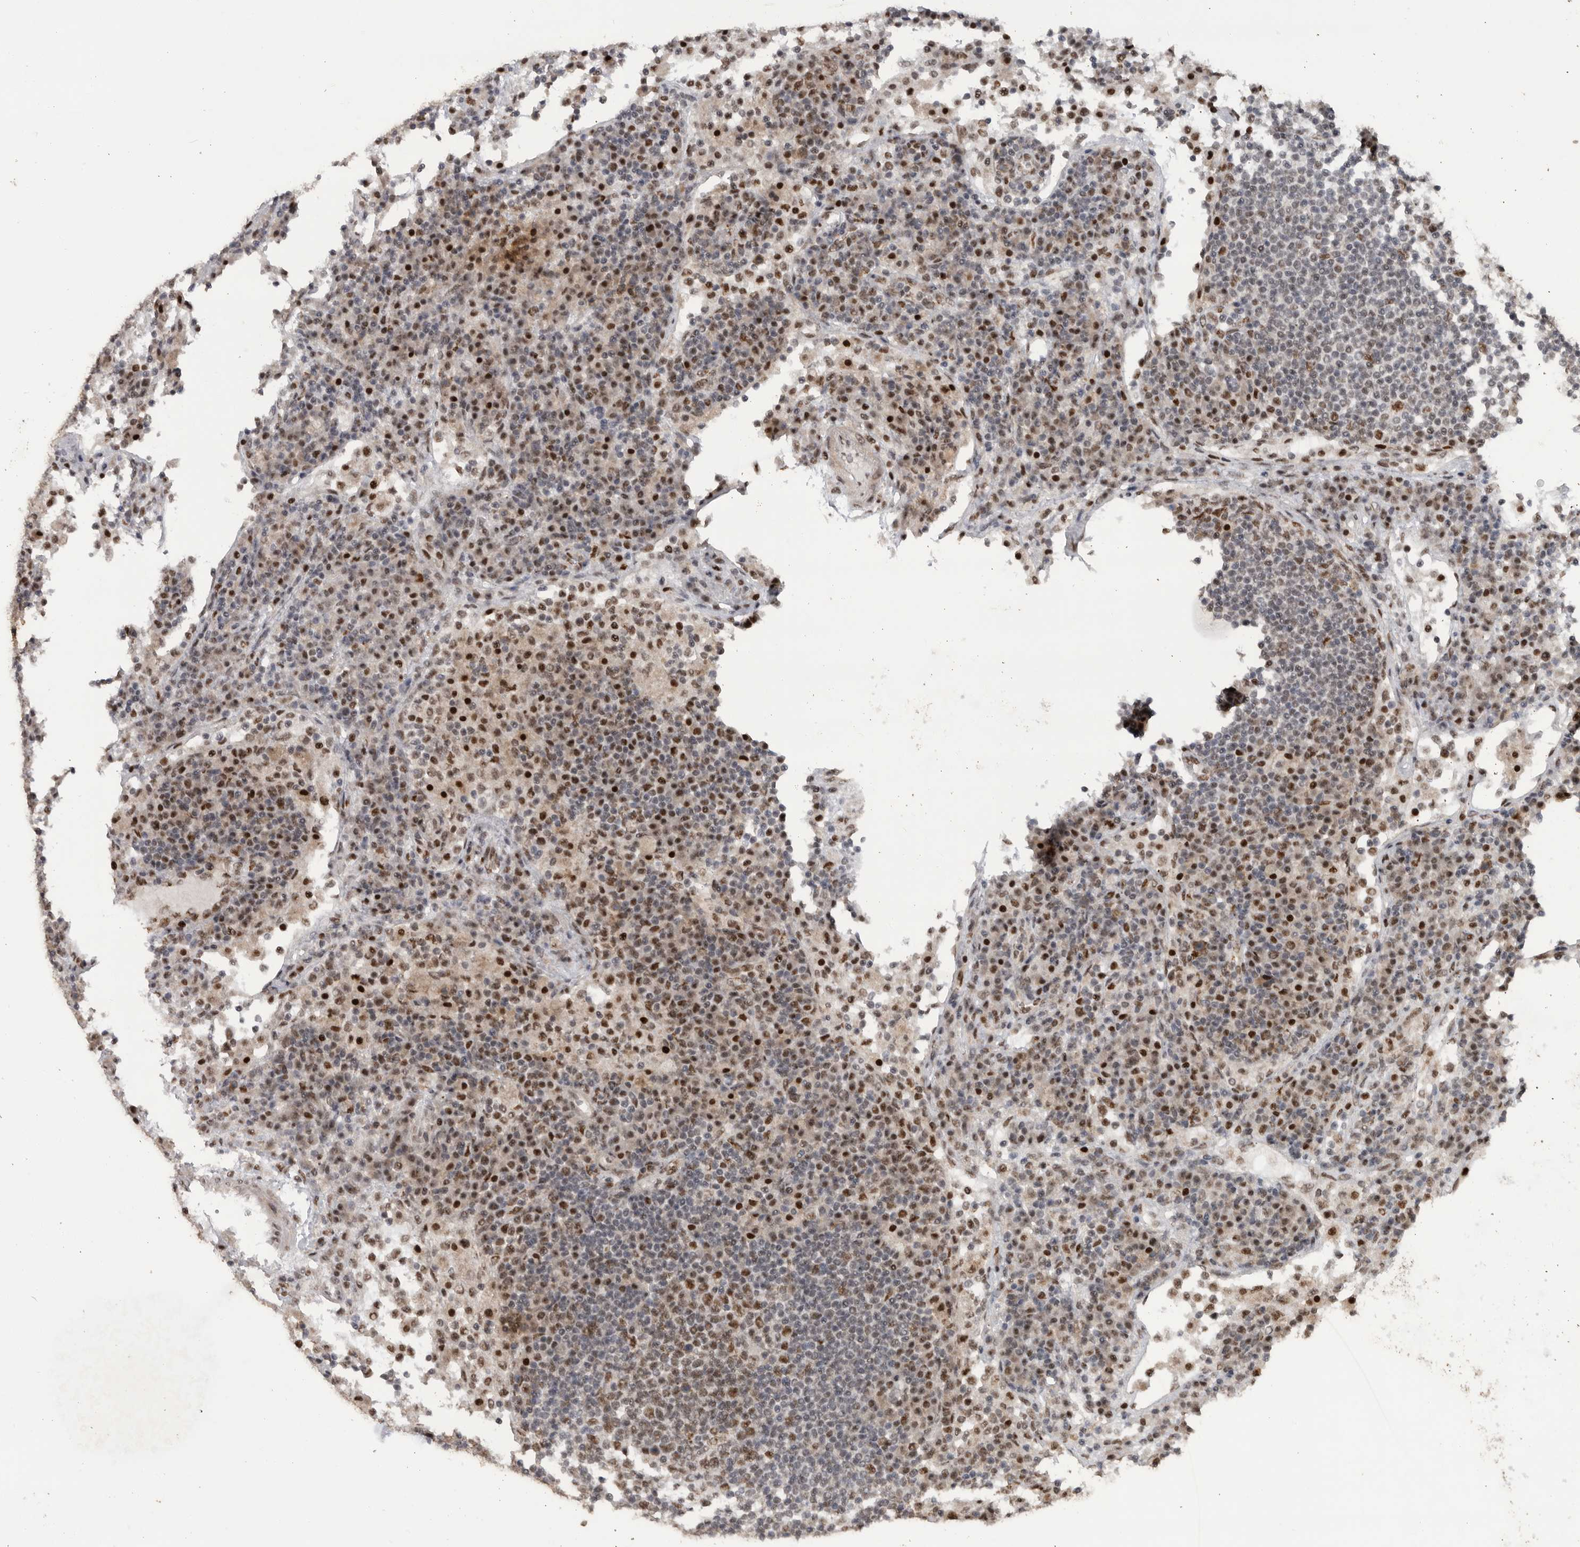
{"staining": {"intensity": "moderate", "quantity": "25%-75%", "location": "nuclear"}, "tissue": "lymph node", "cell_type": "Germinal center cells", "image_type": "normal", "snomed": [{"axis": "morphology", "description": "Normal tissue, NOS"}, {"axis": "topography", "description": "Lymph node"}], "caption": "This histopathology image displays immunohistochemistry staining of benign lymph node, with medium moderate nuclear expression in approximately 25%-75% of germinal center cells.", "gene": "PPP1R10", "patient": {"sex": "female", "age": 53}}